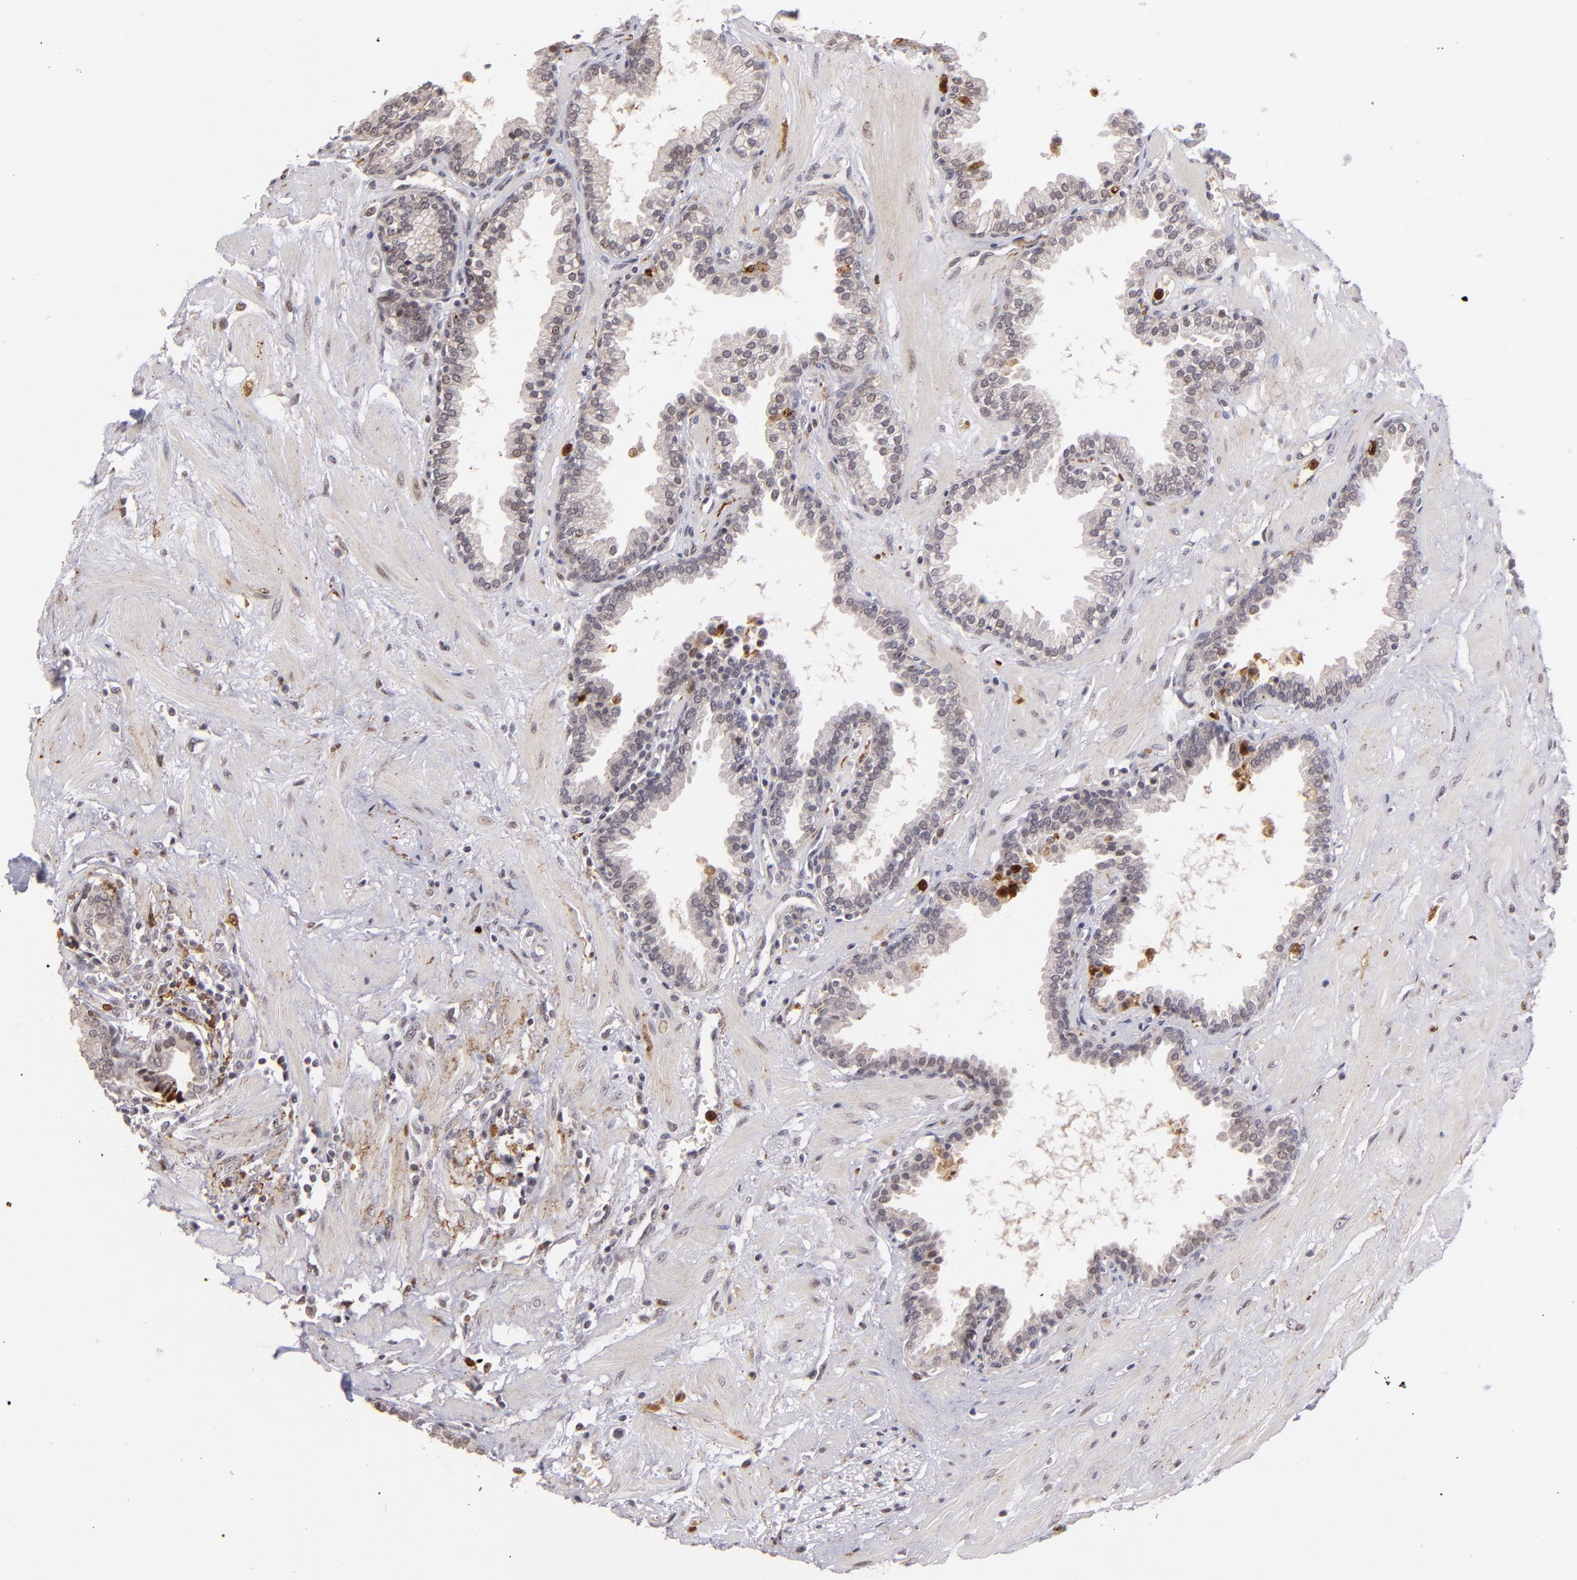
{"staining": {"intensity": "weak", "quantity": "25%-75%", "location": "cytoplasmic/membranous,nuclear"}, "tissue": "prostate", "cell_type": "Glandular cells", "image_type": "normal", "snomed": [{"axis": "morphology", "description": "Normal tissue, NOS"}, {"axis": "topography", "description": "Prostate"}], "caption": "Glandular cells exhibit low levels of weak cytoplasmic/membranous,nuclear positivity in approximately 25%-75% of cells in unremarkable human prostate. (Stains: DAB (3,3'-diaminobenzidine) in brown, nuclei in blue, Microscopy: brightfield microscopy at high magnification).", "gene": "RXRG", "patient": {"sex": "male", "age": 64}}